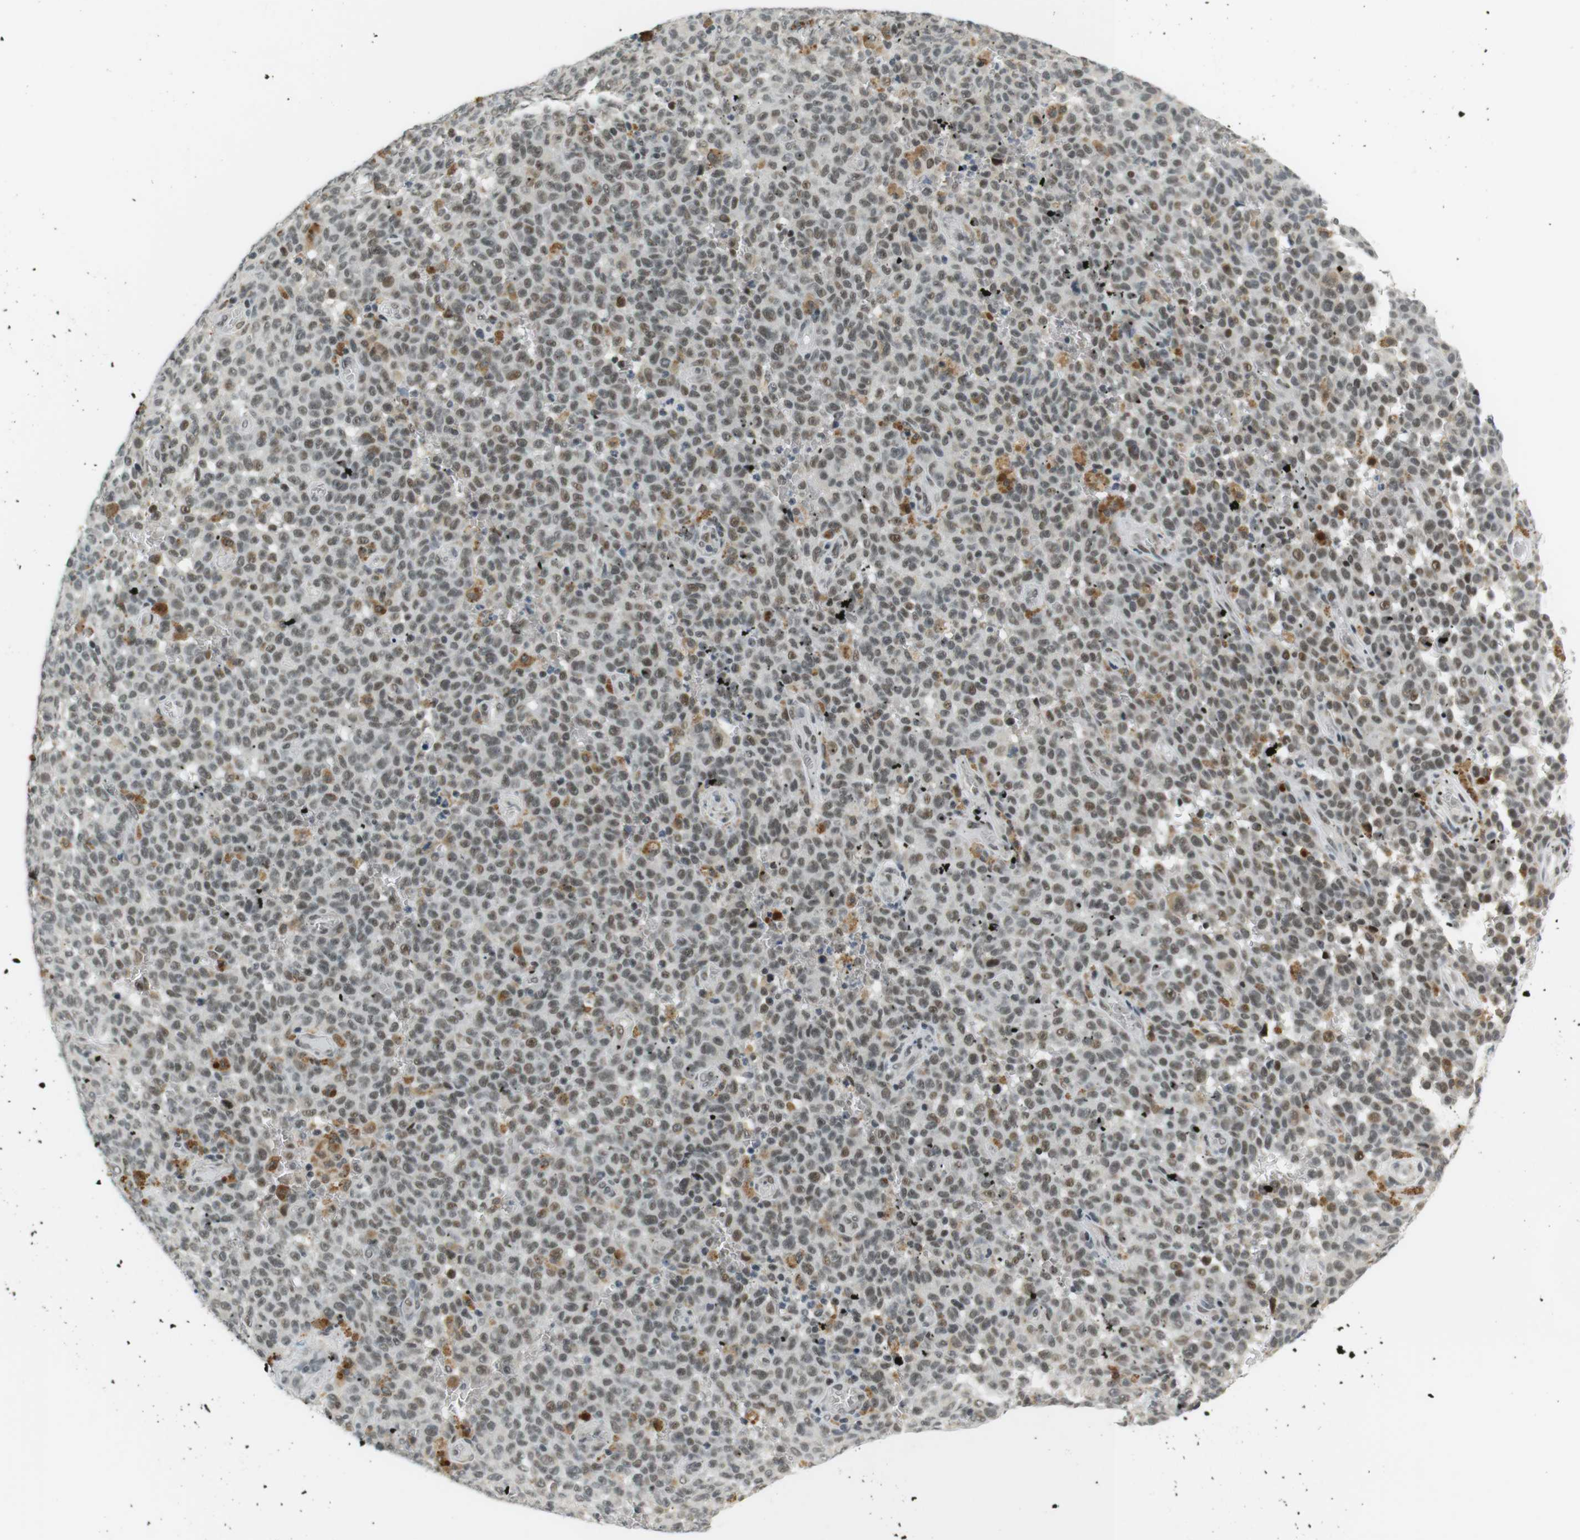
{"staining": {"intensity": "moderate", "quantity": ">75%", "location": "nuclear"}, "tissue": "melanoma", "cell_type": "Tumor cells", "image_type": "cancer", "snomed": [{"axis": "morphology", "description": "Malignant melanoma, NOS"}, {"axis": "topography", "description": "Skin"}], "caption": "High-magnification brightfield microscopy of melanoma stained with DAB (brown) and counterstained with hematoxylin (blue). tumor cells exhibit moderate nuclear positivity is seen in approximately>75% of cells.", "gene": "RNF38", "patient": {"sex": "female", "age": 82}}